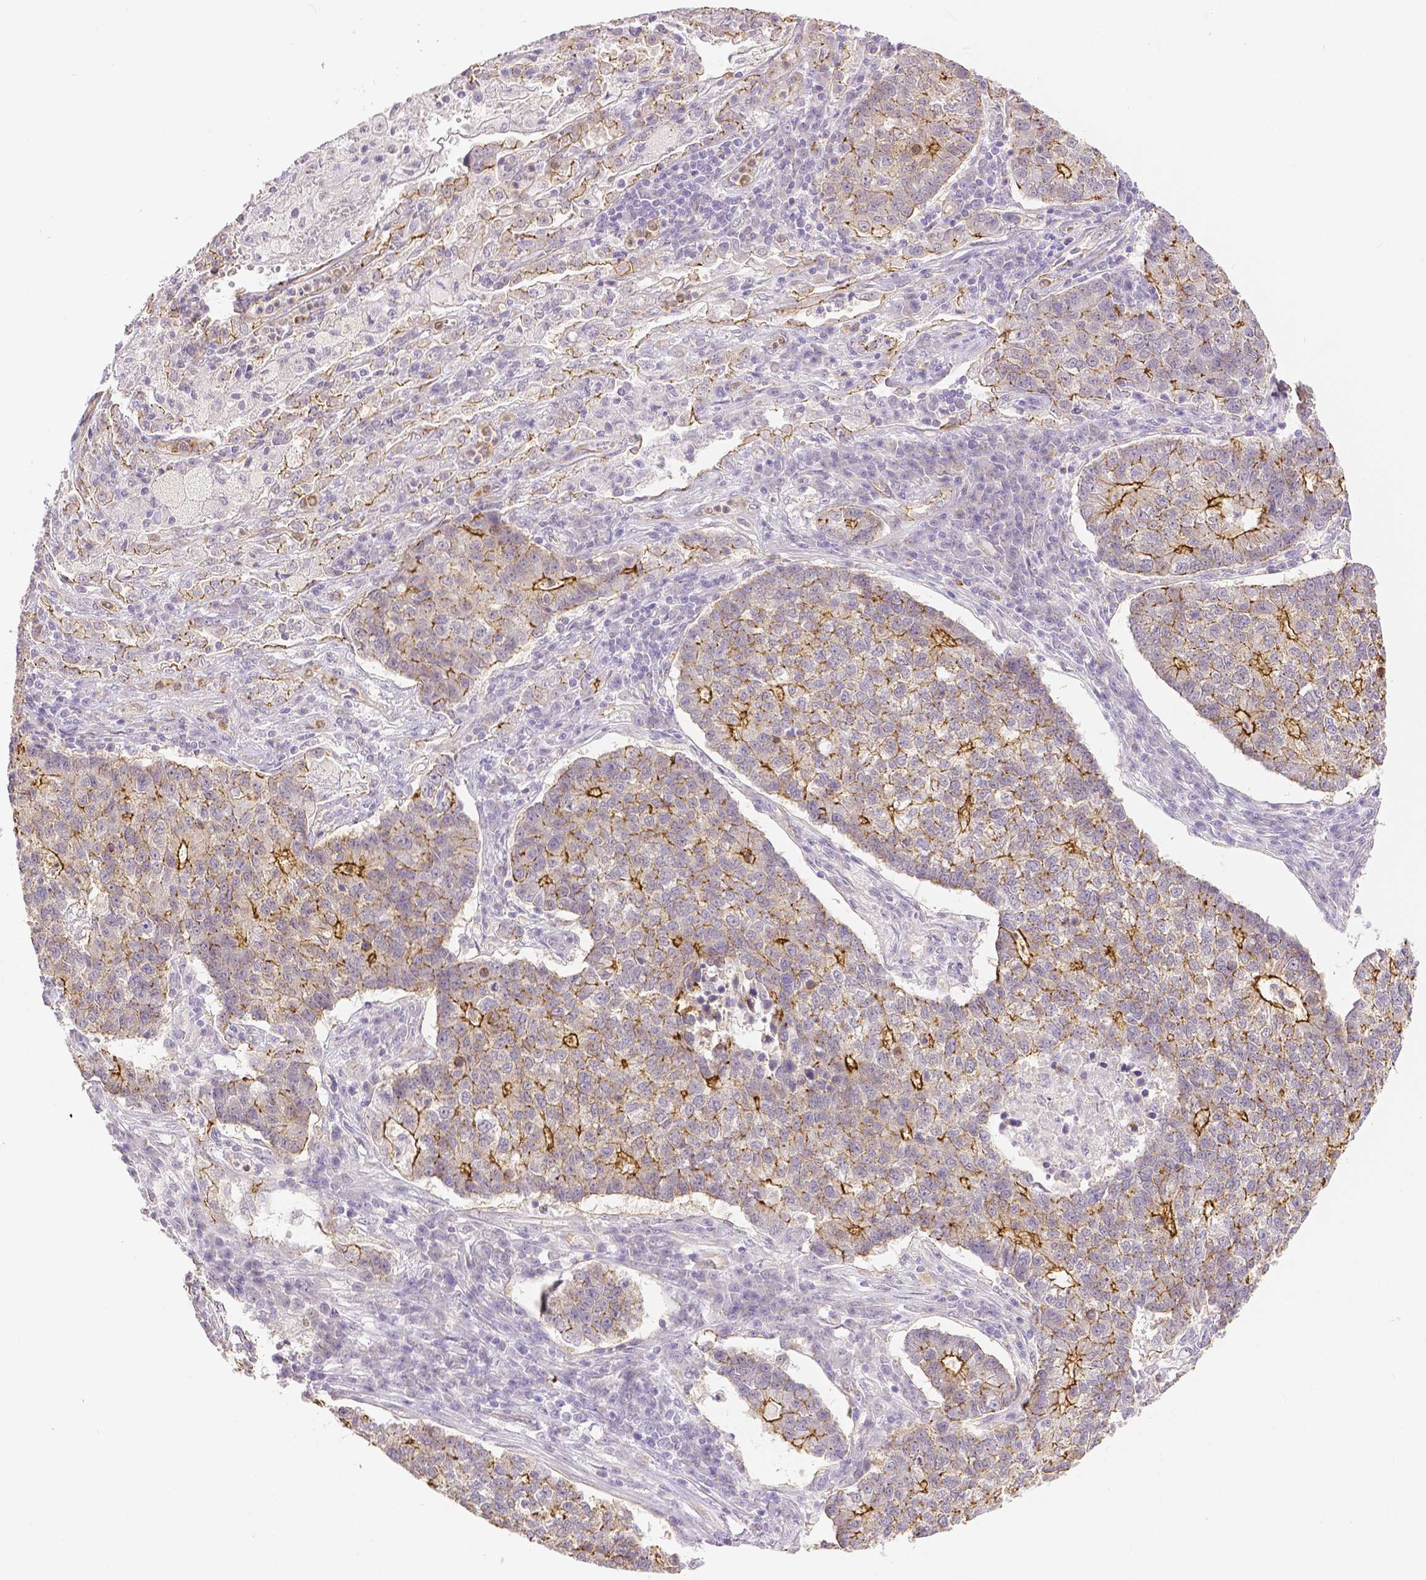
{"staining": {"intensity": "moderate", "quantity": "25%-75%", "location": "cytoplasmic/membranous"}, "tissue": "lung cancer", "cell_type": "Tumor cells", "image_type": "cancer", "snomed": [{"axis": "morphology", "description": "Adenocarcinoma, NOS"}, {"axis": "topography", "description": "Lung"}], "caption": "IHC micrograph of neoplastic tissue: adenocarcinoma (lung) stained using immunohistochemistry demonstrates medium levels of moderate protein expression localized specifically in the cytoplasmic/membranous of tumor cells, appearing as a cytoplasmic/membranous brown color.", "gene": "OCLN", "patient": {"sex": "male", "age": 57}}